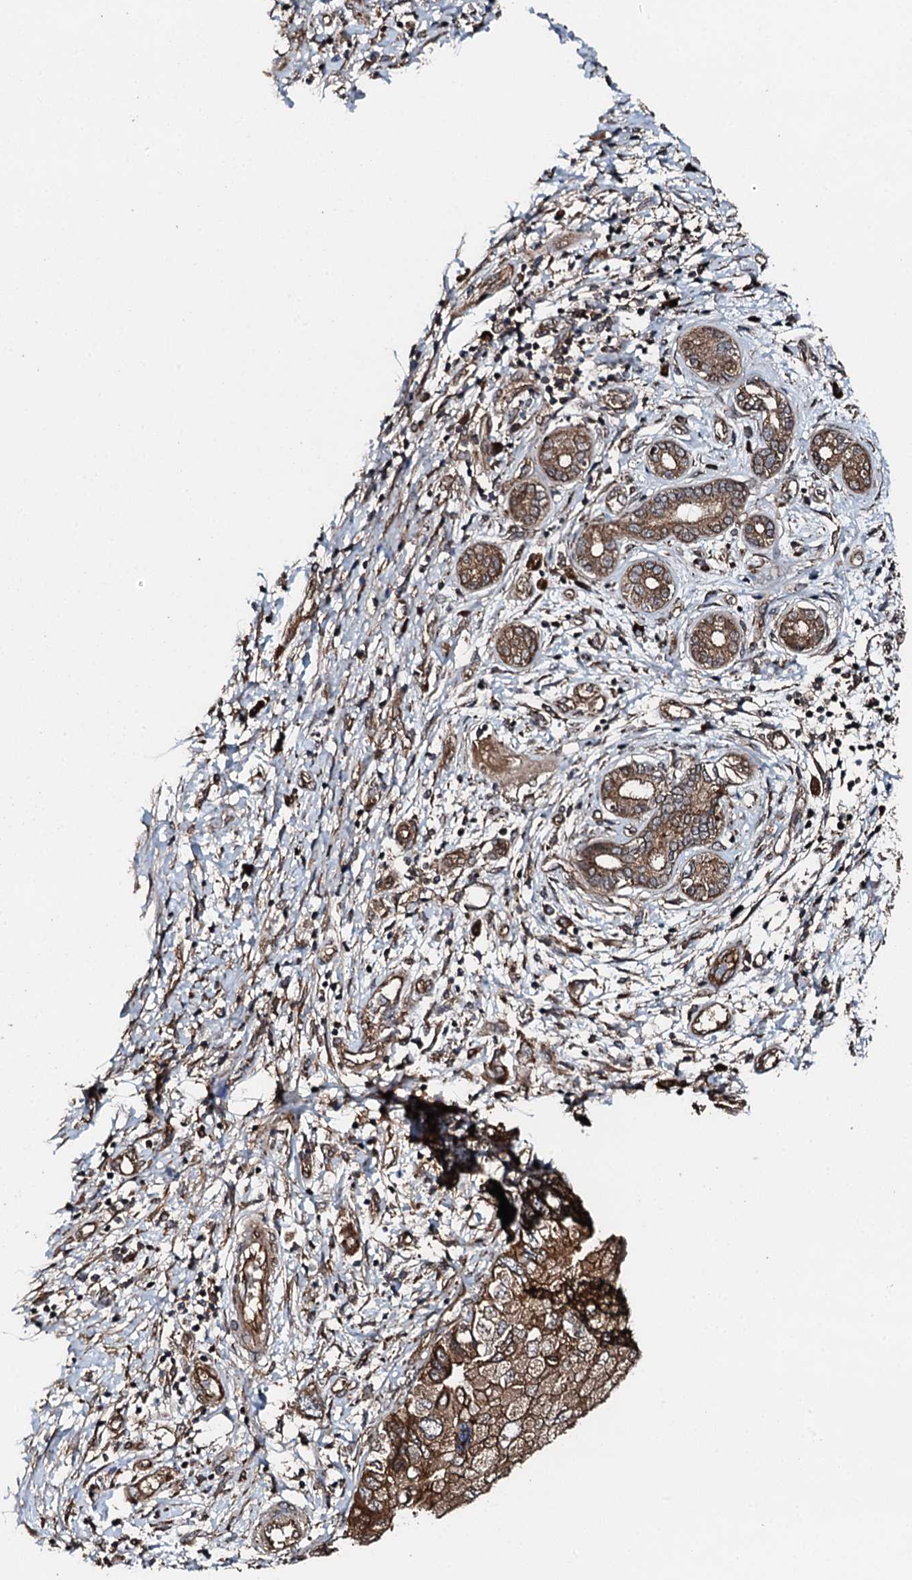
{"staining": {"intensity": "moderate", "quantity": ">75%", "location": "cytoplasmic/membranous"}, "tissue": "pancreatic cancer", "cell_type": "Tumor cells", "image_type": "cancer", "snomed": [{"axis": "morphology", "description": "Adenocarcinoma, NOS"}, {"axis": "topography", "description": "Pancreas"}], "caption": "This histopathology image shows immunohistochemistry (IHC) staining of human pancreatic cancer, with medium moderate cytoplasmic/membranous expression in about >75% of tumor cells.", "gene": "FLYWCH1", "patient": {"sex": "female", "age": 73}}